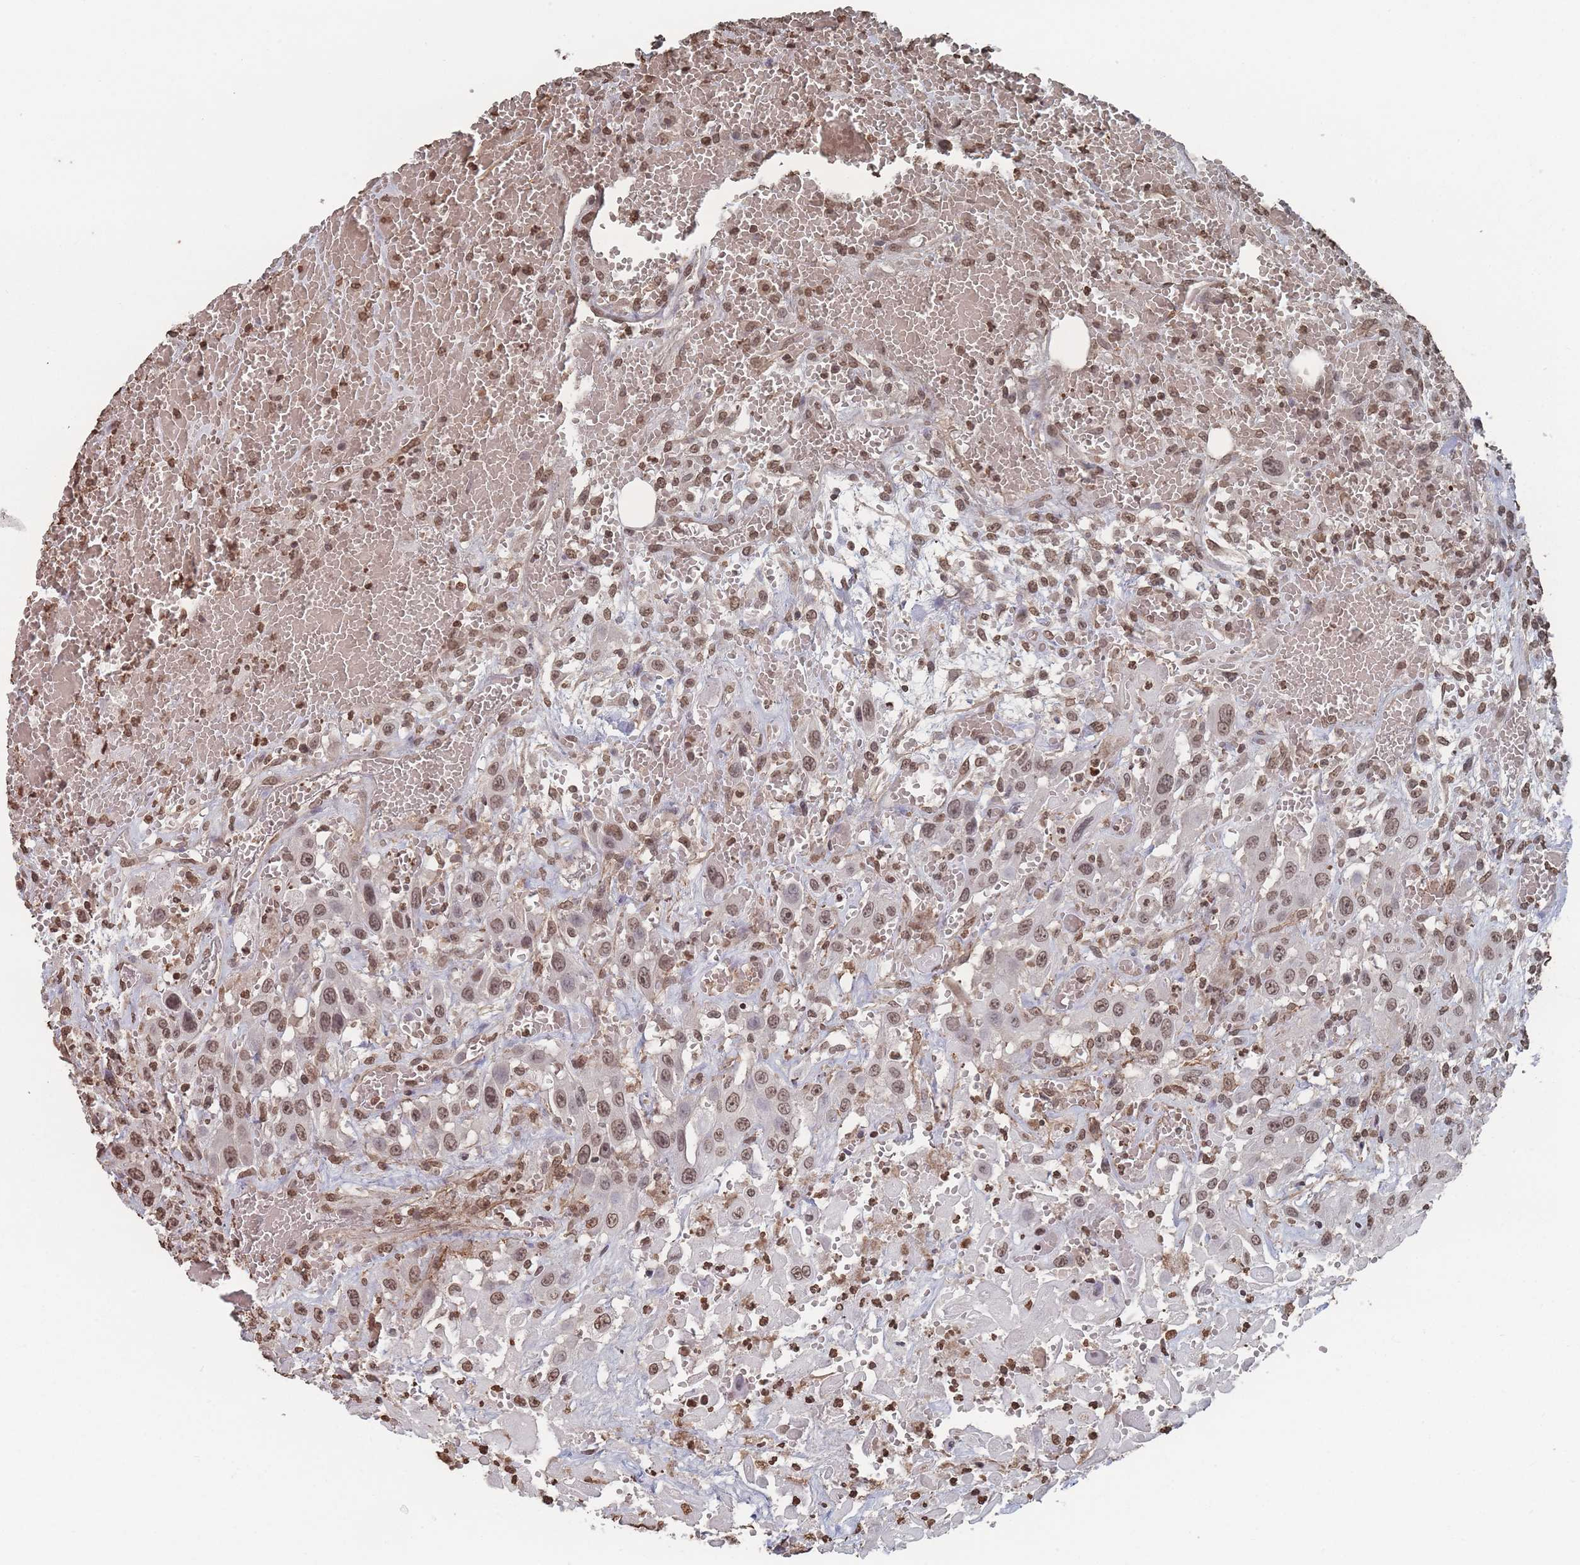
{"staining": {"intensity": "moderate", "quantity": ">75%", "location": "nuclear"}, "tissue": "head and neck cancer", "cell_type": "Tumor cells", "image_type": "cancer", "snomed": [{"axis": "morphology", "description": "Squamous cell carcinoma, NOS"}, {"axis": "topography", "description": "Head-Neck"}], "caption": "Approximately >75% of tumor cells in head and neck cancer (squamous cell carcinoma) show moderate nuclear protein staining as visualized by brown immunohistochemical staining.", "gene": "PLEKHG5", "patient": {"sex": "male", "age": 81}}